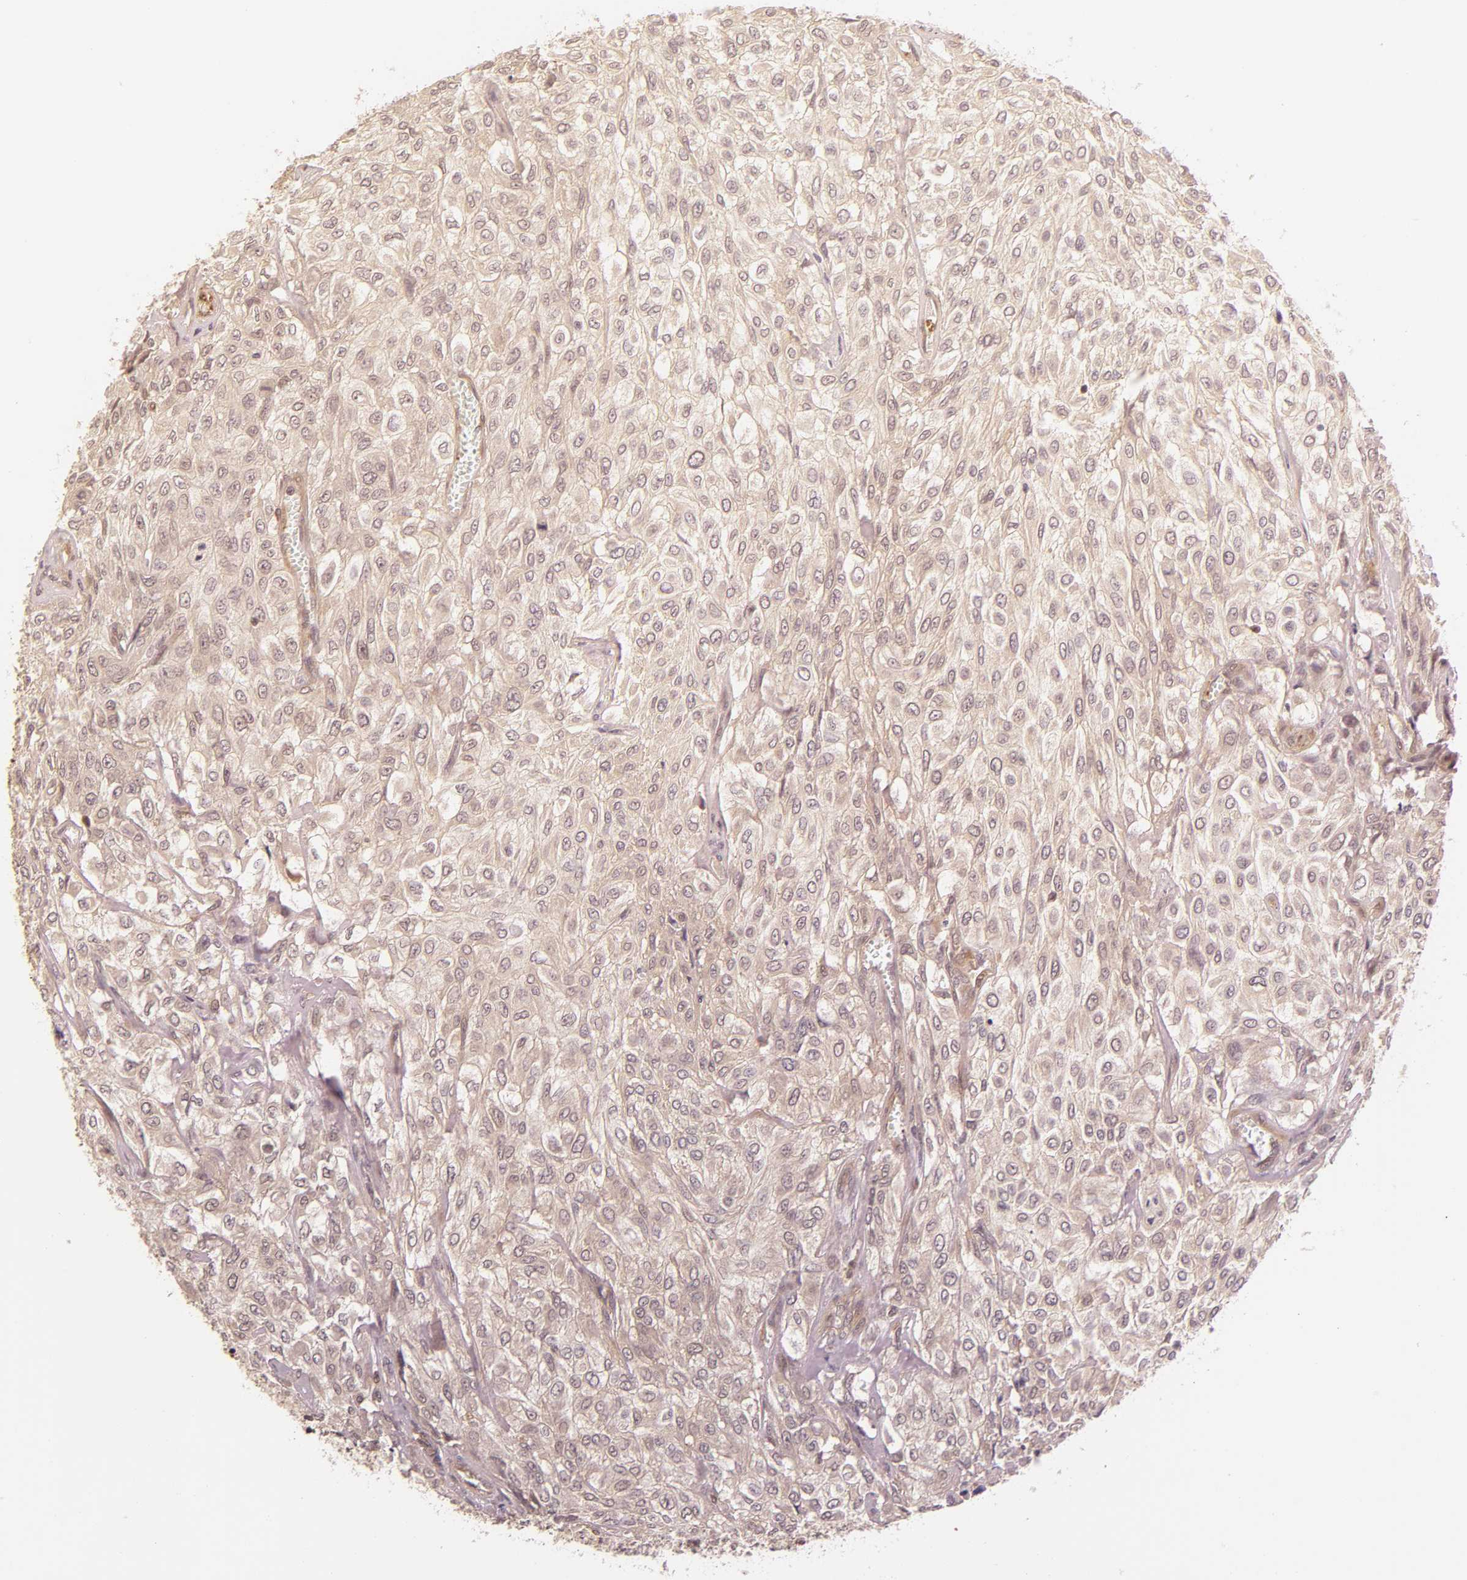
{"staining": {"intensity": "negative", "quantity": "none", "location": "none"}, "tissue": "urothelial cancer", "cell_type": "Tumor cells", "image_type": "cancer", "snomed": [{"axis": "morphology", "description": "Urothelial carcinoma, High grade"}, {"axis": "topography", "description": "Urinary bladder"}], "caption": "The micrograph displays no staining of tumor cells in urothelial cancer. Nuclei are stained in blue.", "gene": "PDE5A", "patient": {"sex": "male", "age": 57}}